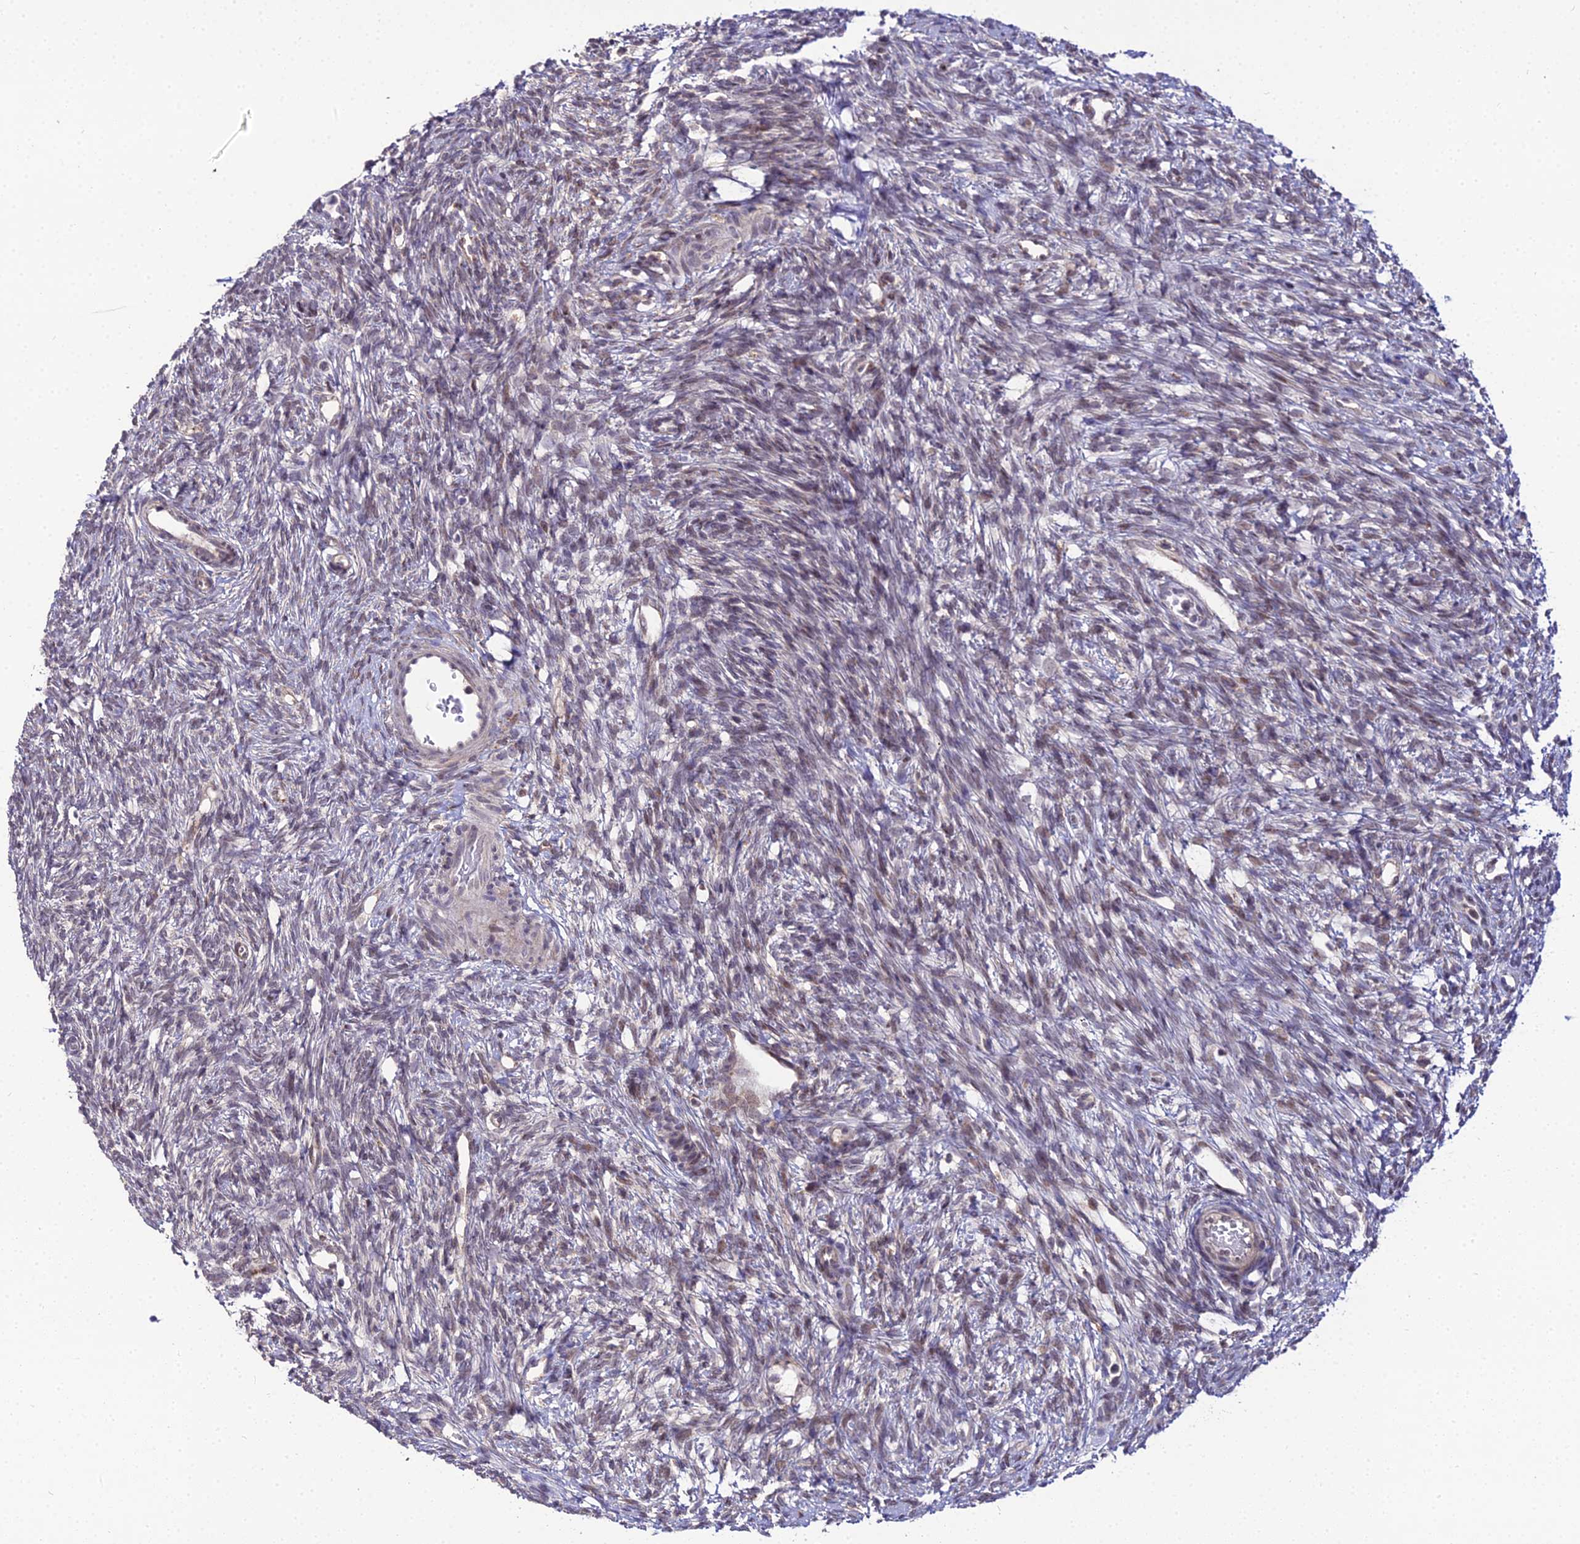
{"staining": {"intensity": "weak", "quantity": "25%-75%", "location": "cytoplasmic/membranous"}, "tissue": "ovary", "cell_type": "Ovarian stroma cells", "image_type": "normal", "snomed": [{"axis": "morphology", "description": "Normal tissue, NOS"}, {"axis": "topography", "description": "Ovary"}], "caption": "Protein expression analysis of normal ovary exhibits weak cytoplasmic/membranous positivity in approximately 25%-75% of ovarian stroma cells.", "gene": "TROAP", "patient": {"sex": "female", "age": 33}}